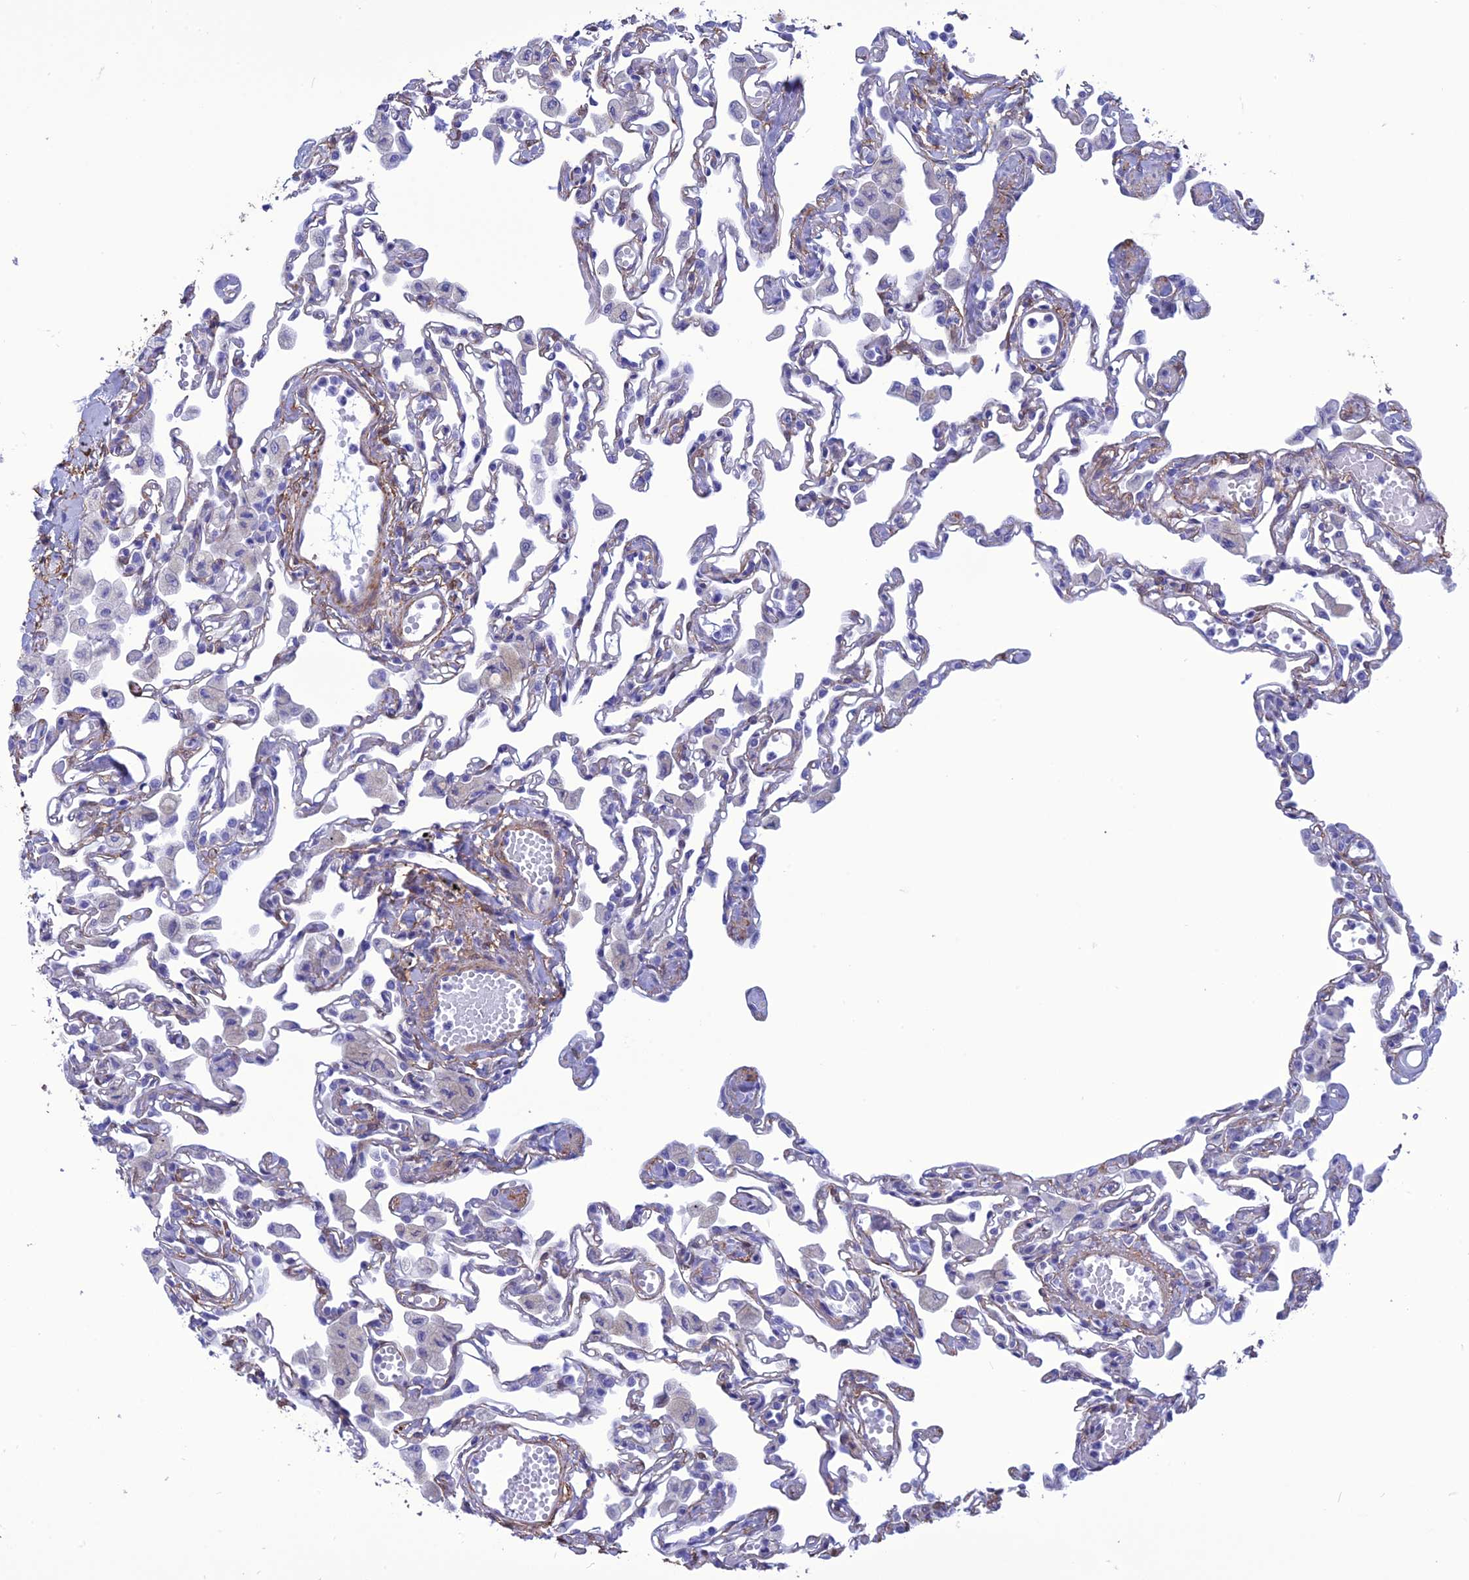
{"staining": {"intensity": "negative", "quantity": "none", "location": "none"}, "tissue": "lung", "cell_type": "Alveolar cells", "image_type": "normal", "snomed": [{"axis": "morphology", "description": "Normal tissue, NOS"}, {"axis": "topography", "description": "Bronchus"}, {"axis": "topography", "description": "Lung"}], "caption": "Protein analysis of unremarkable lung demonstrates no significant positivity in alveolar cells.", "gene": "NKD1", "patient": {"sex": "female", "age": 49}}